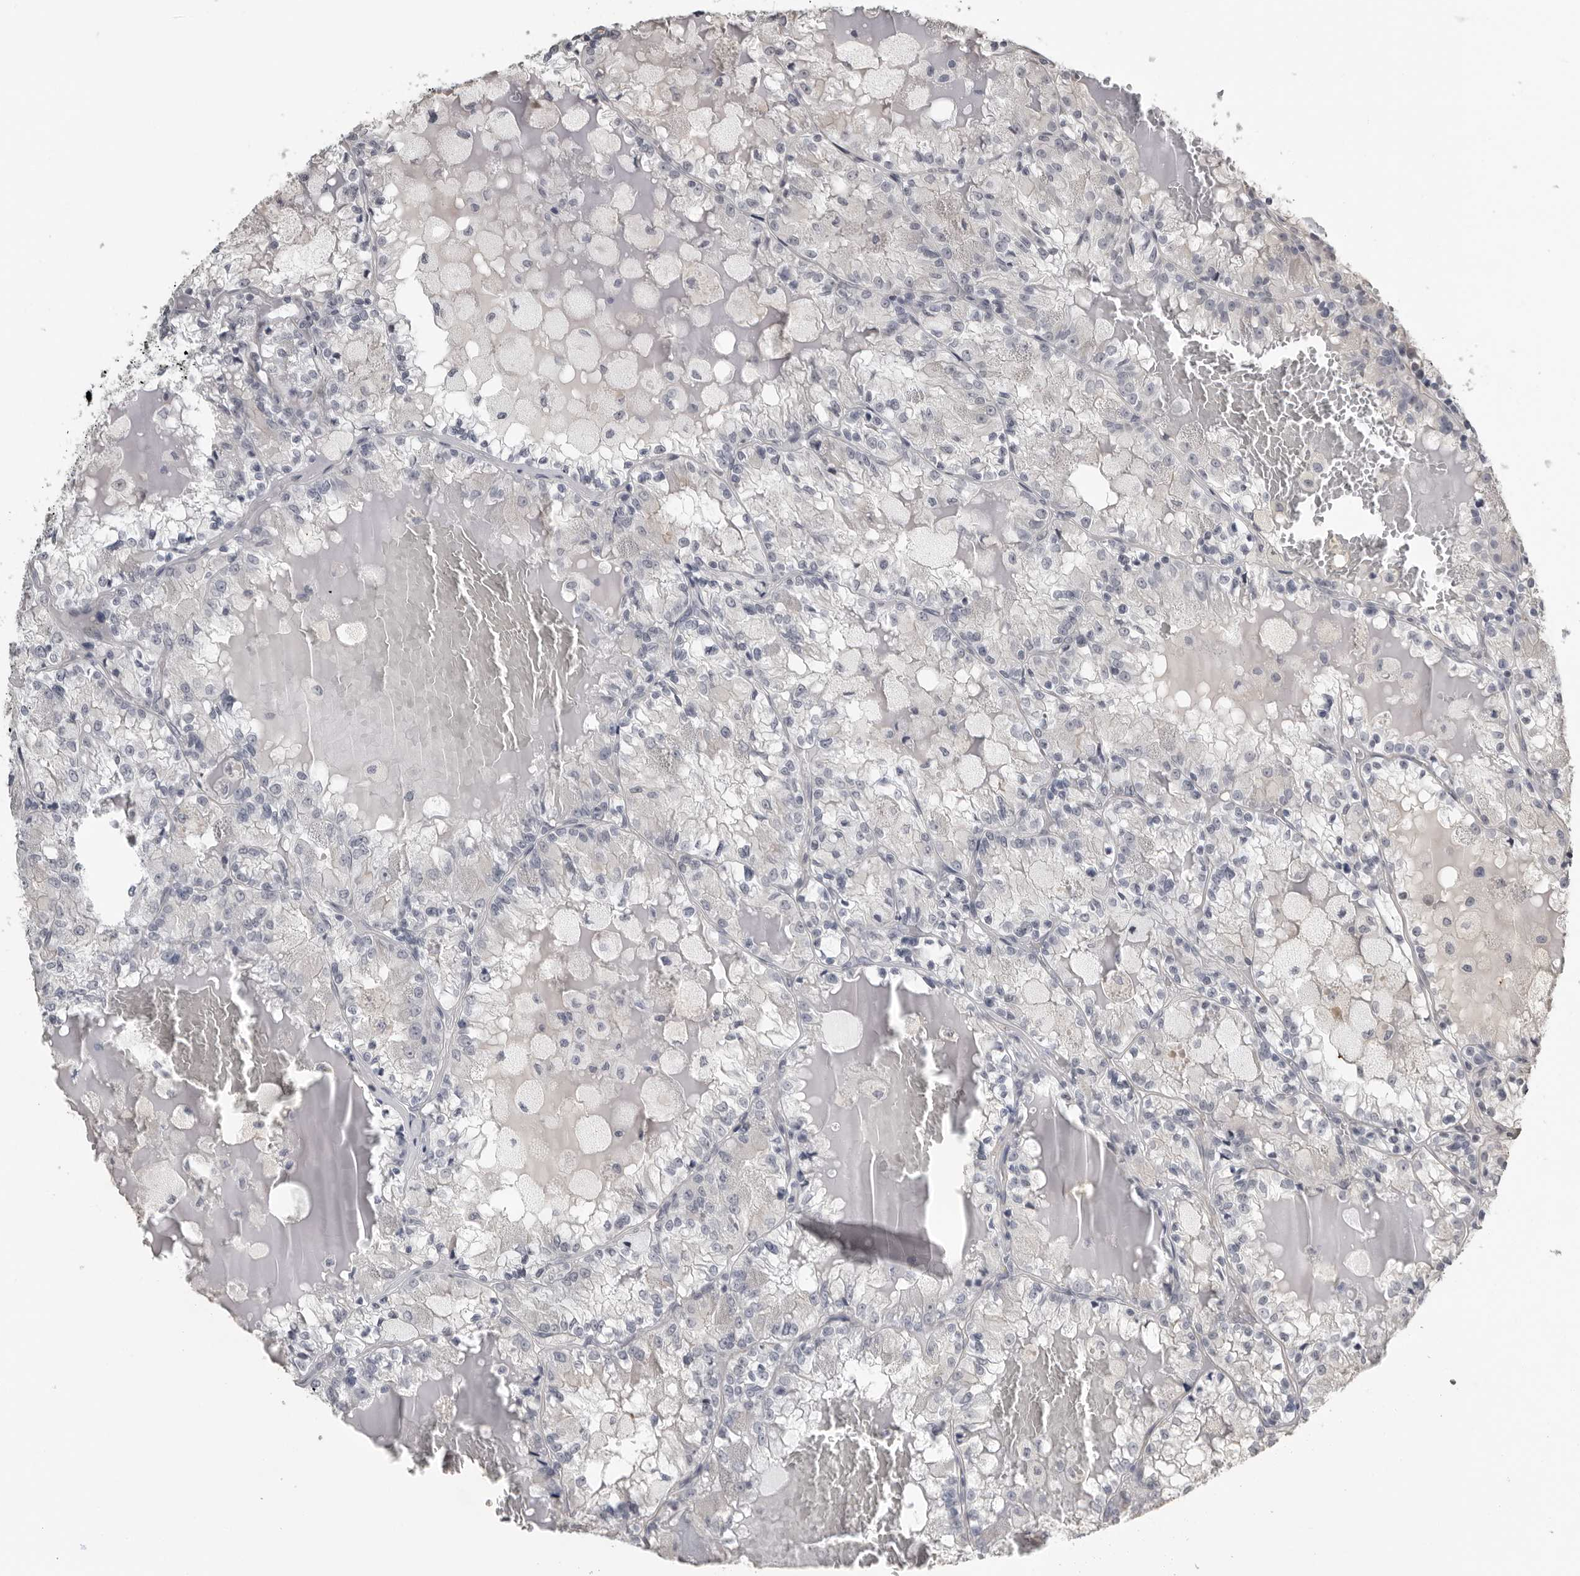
{"staining": {"intensity": "negative", "quantity": "none", "location": "none"}, "tissue": "renal cancer", "cell_type": "Tumor cells", "image_type": "cancer", "snomed": [{"axis": "morphology", "description": "Adenocarcinoma, NOS"}, {"axis": "topography", "description": "Kidney"}], "caption": "Tumor cells are negative for protein expression in human renal cancer.", "gene": "PRRX2", "patient": {"sex": "female", "age": 56}}